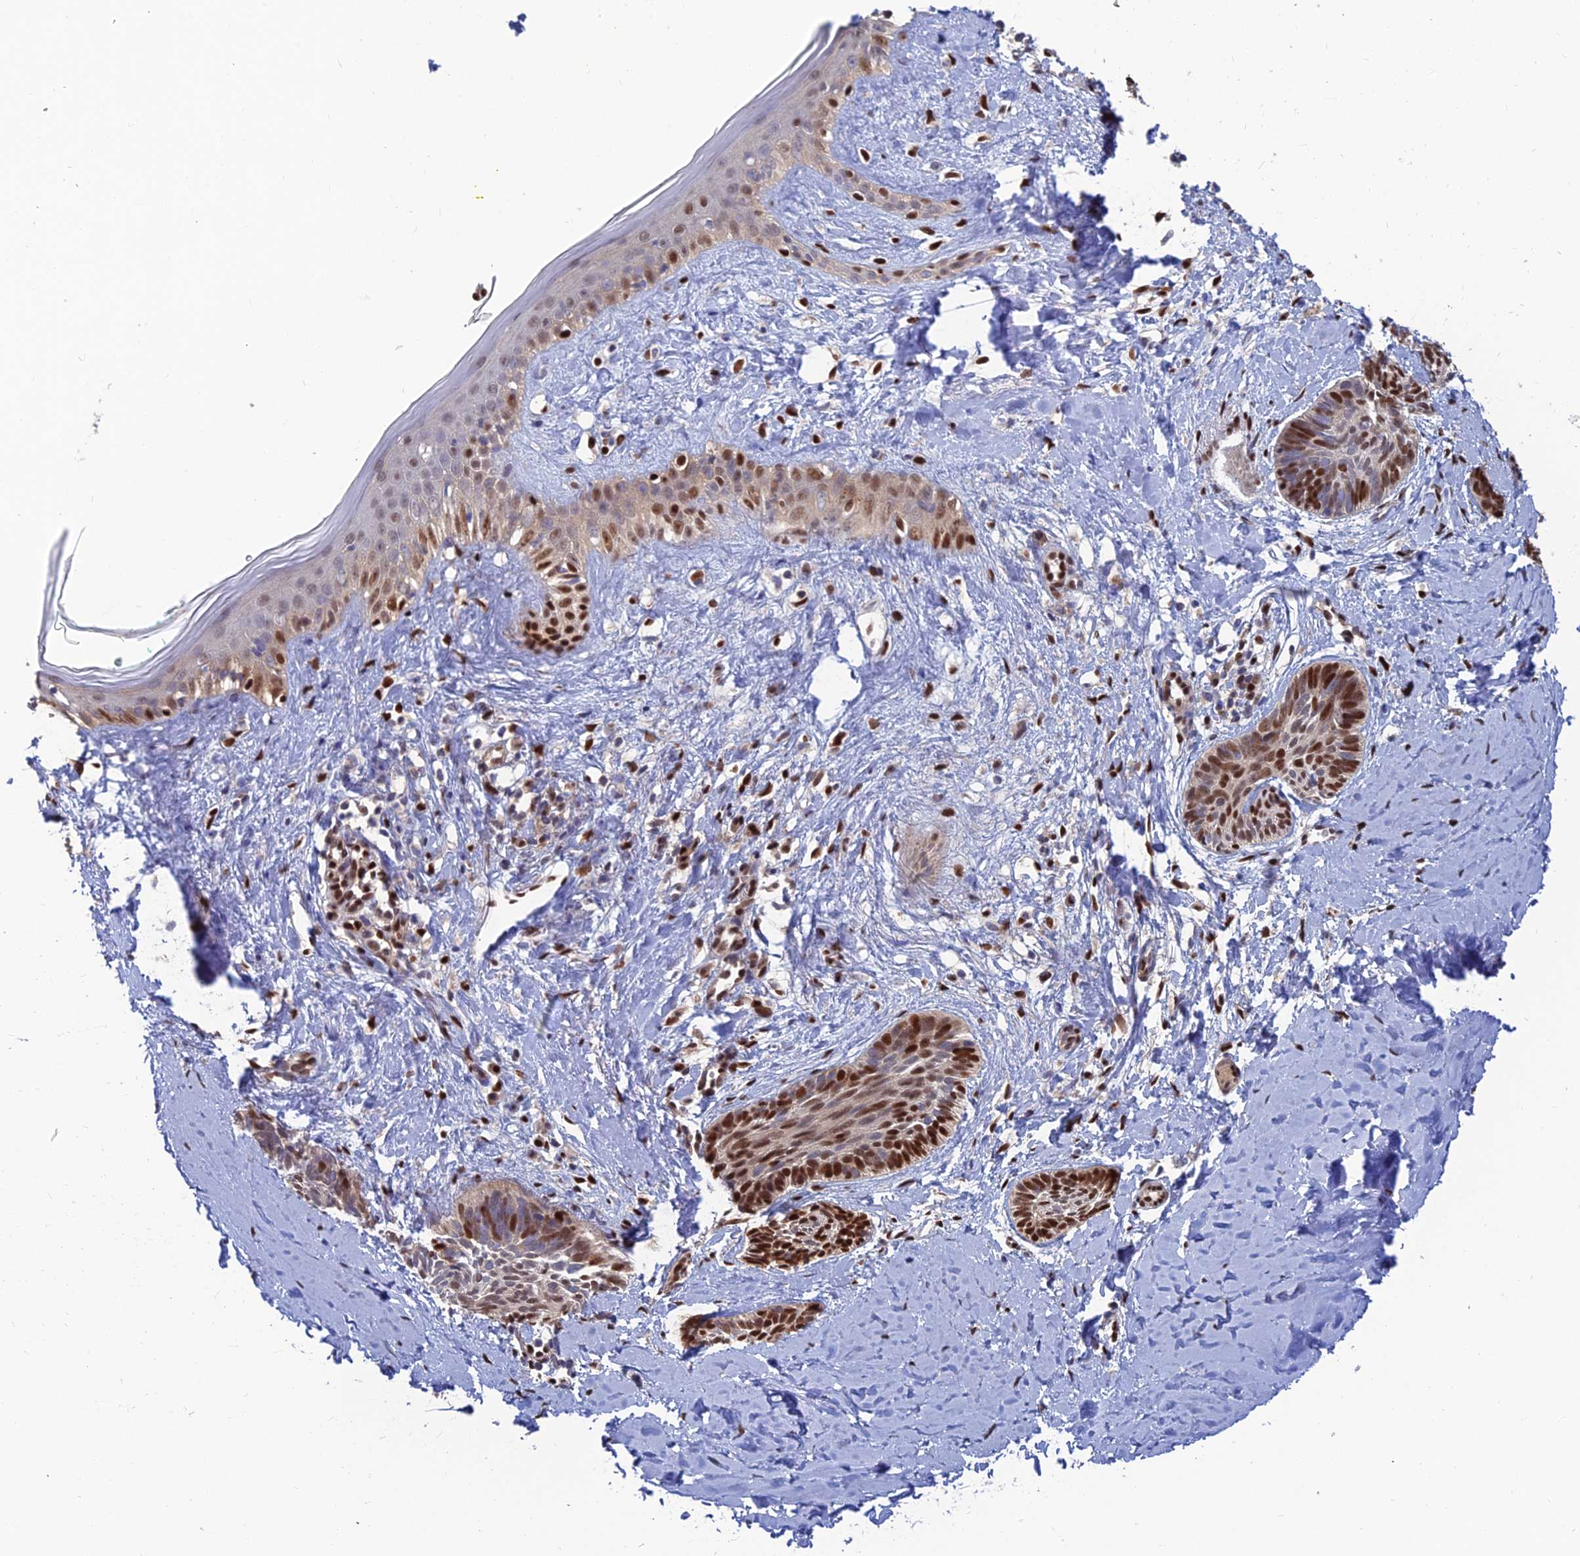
{"staining": {"intensity": "strong", "quantity": "25%-75%", "location": "nuclear"}, "tissue": "skin cancer", "cell_type": "Tumor cells", "image_type": "cancer", "snomed": [{"axis": "morphology", "description": "Basal cell carcinoma"}, {"axis": "topography", "description": "Skin"}], "caption": "Strong nuclear expression is identified in about 25%-75% of tumor cells in skin basal cell carcinoma.", "gene": "DNPEP", "patient": {"sex": "female", "age": 81}}